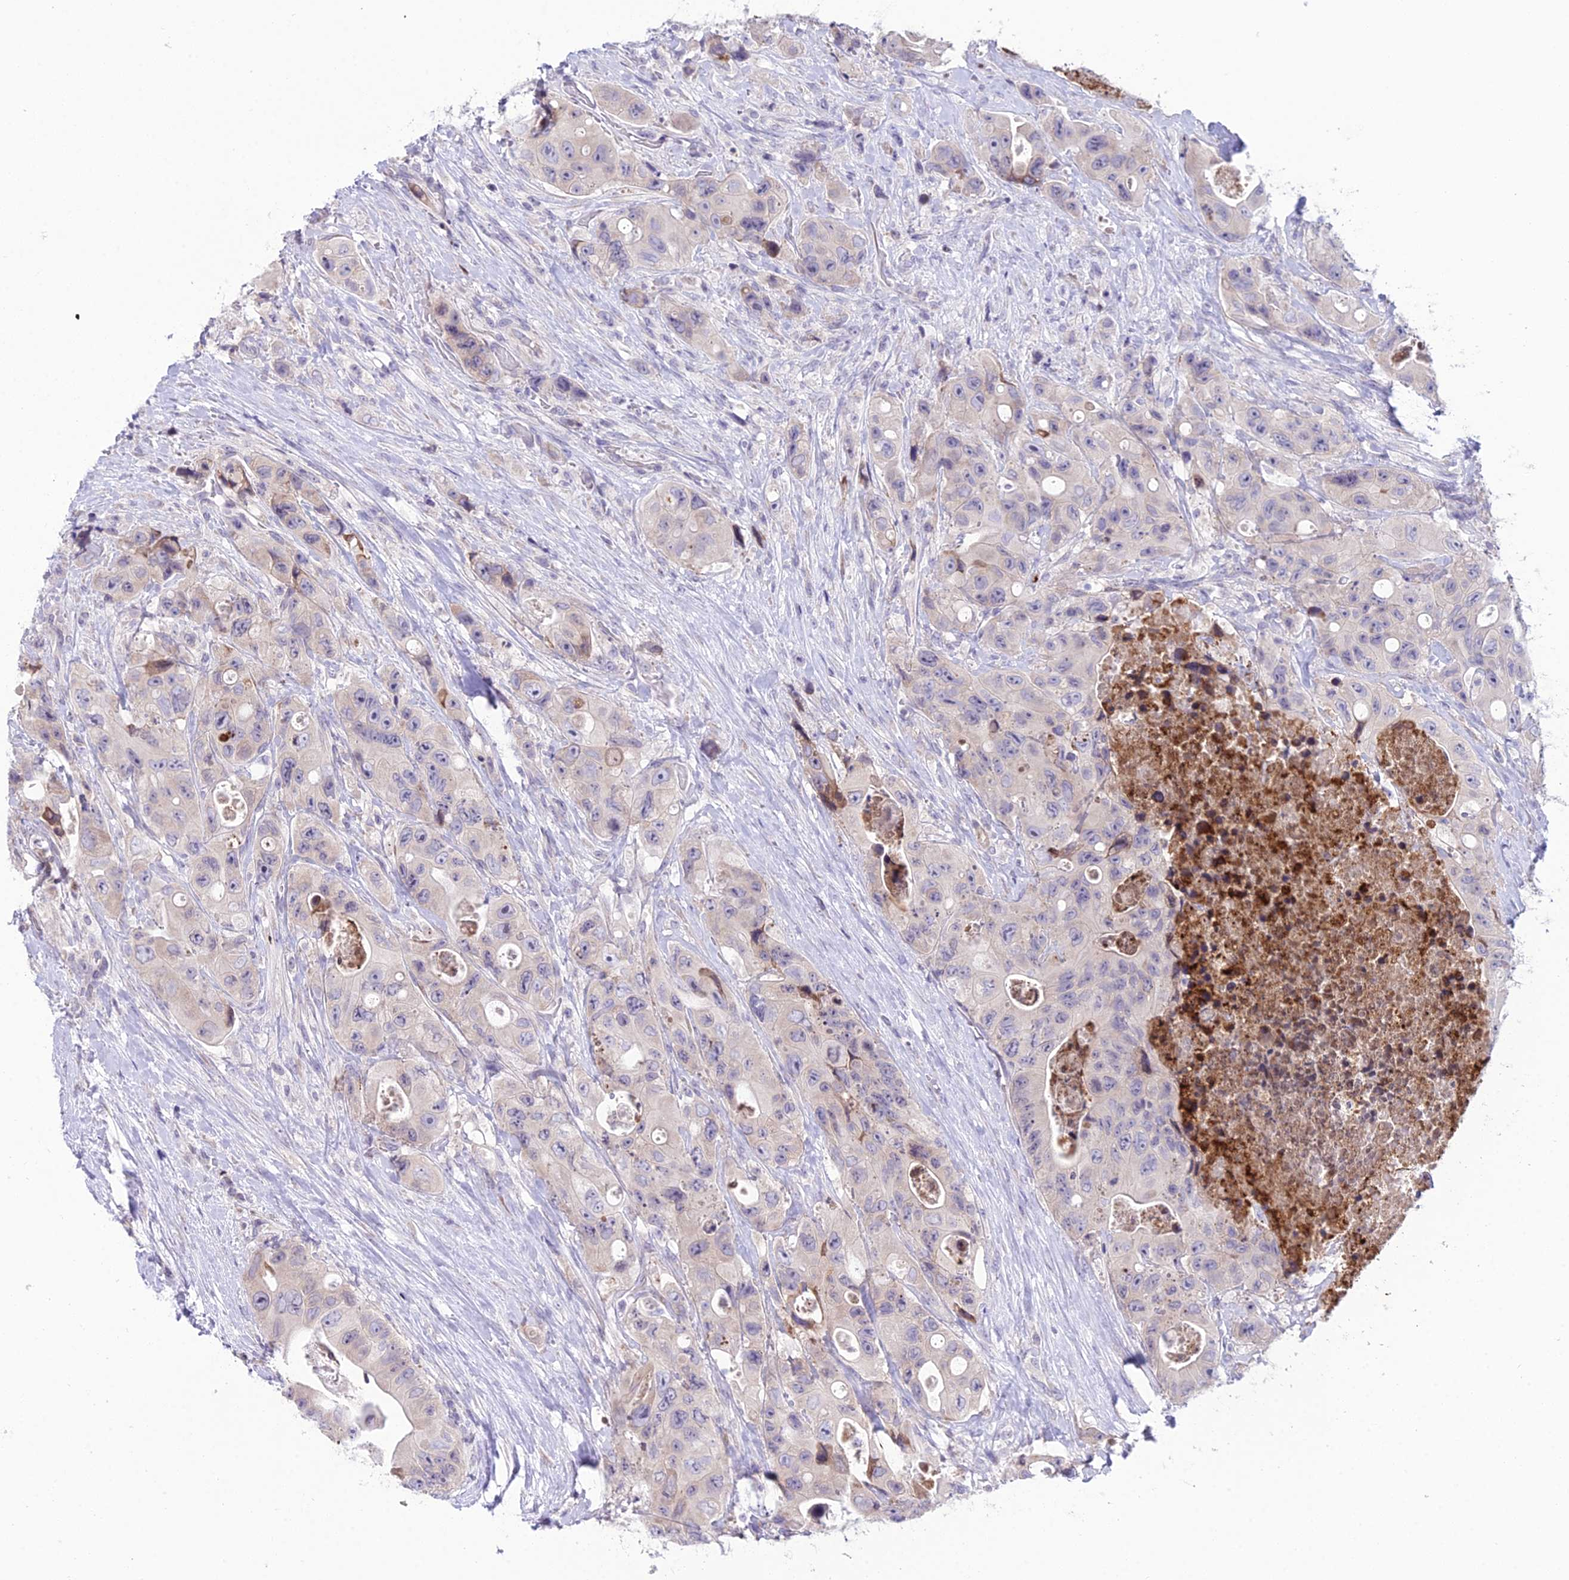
{"staining": {"intensity": "weak", "quantity": "<25%", "location": "cytoplasmic/membranous"}, "tissue": "colorectal cancer", "cell_type": "Tumor cells", "image_type": "cancer", "snomed": [{"axis": "morphology", "description": "Adenocarcinoma, NOS"}, {"axis": "topography", "description": "Colon"}], "caption": "An immunohistochemistry micrograph of colorectal cancer (adenocarcinoma) is shown. There is no staining in tumor cells of colorectal cancer (adenocarcinoma). (DAB IHC visualized using brightfield microscopy, high magnification).", "gene": "RPS26", "patient": {"sex": "female", "age": 46}}